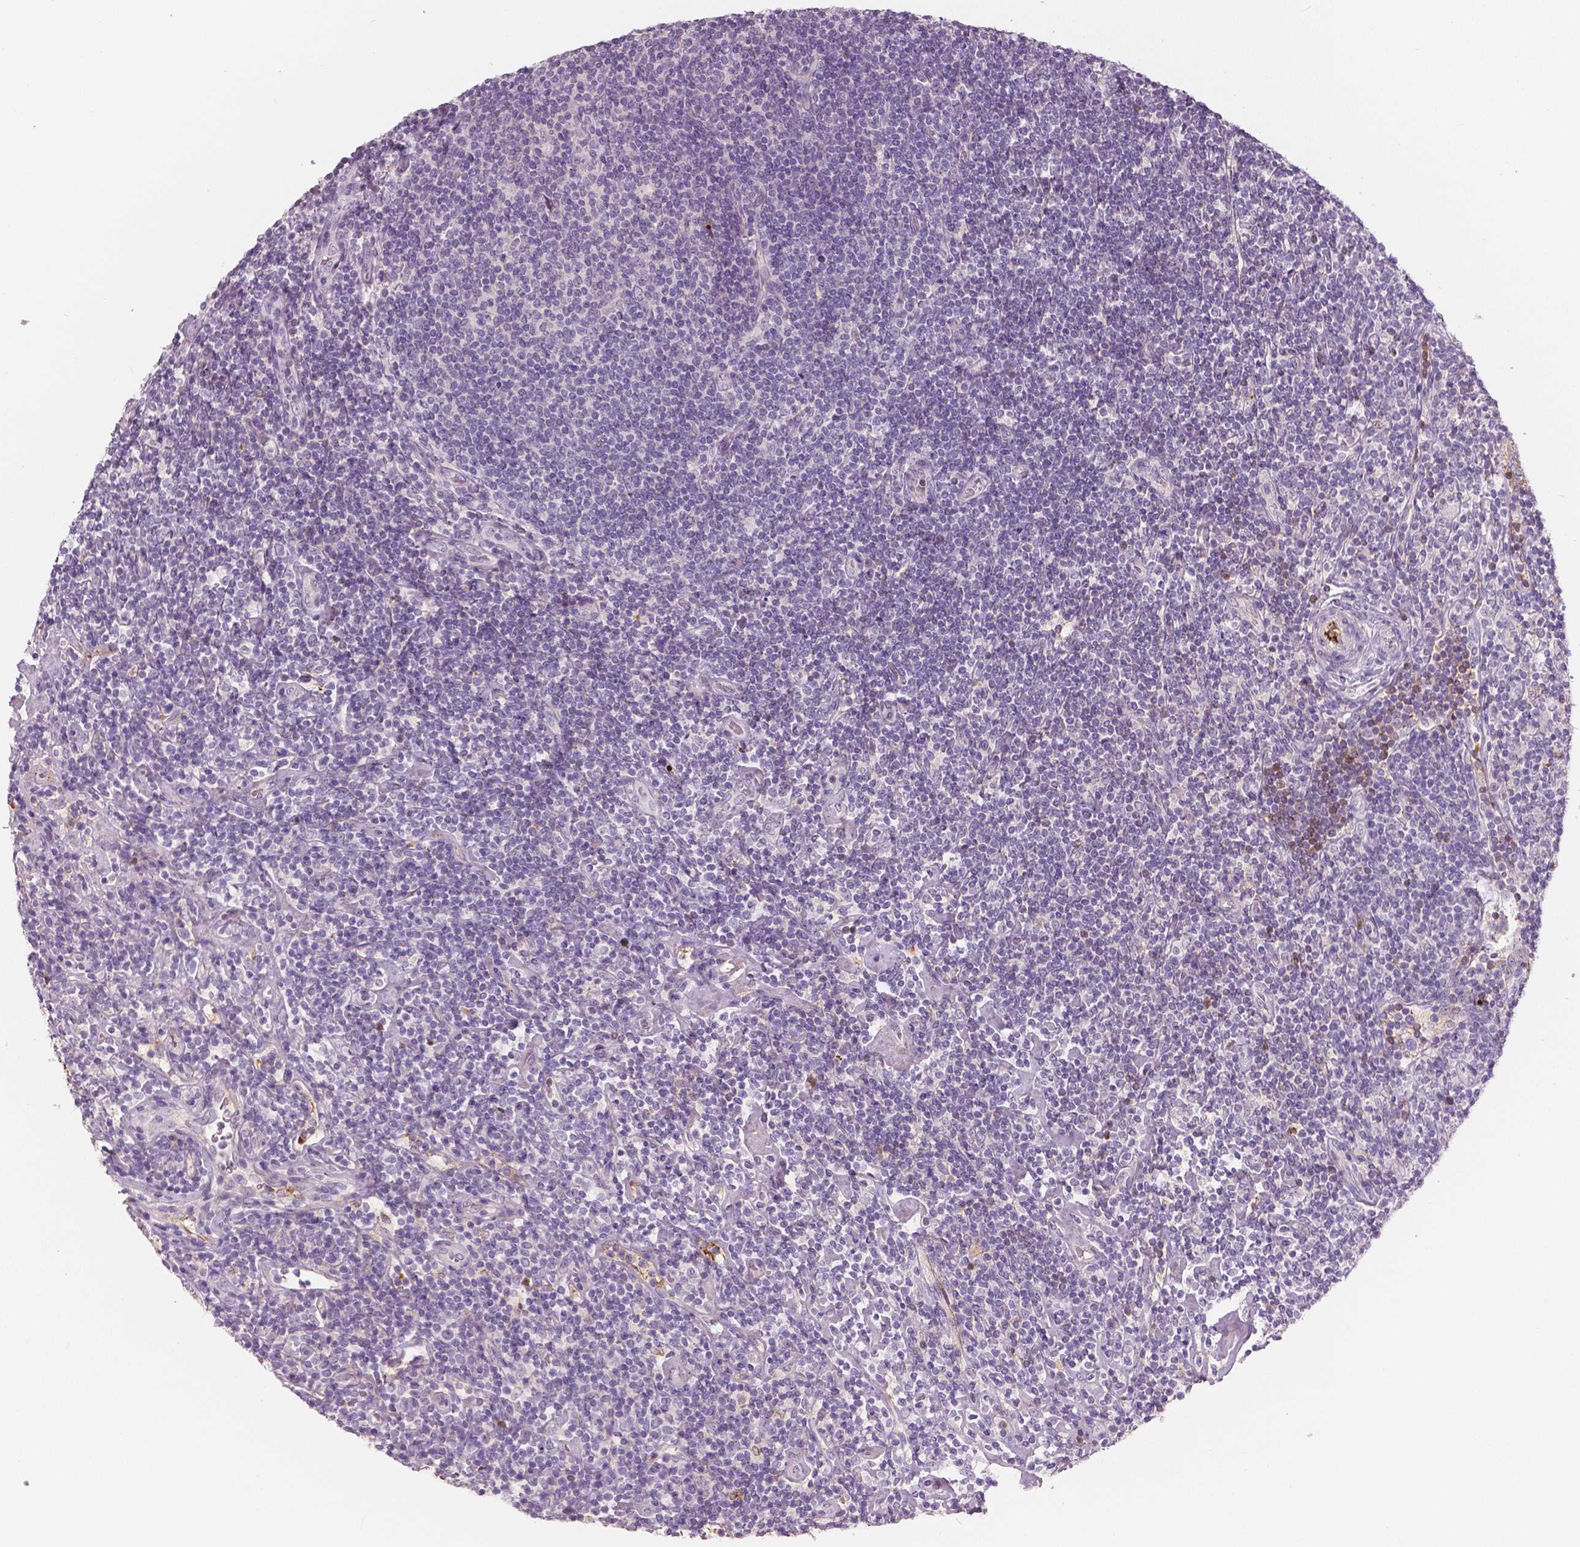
{"staining": {"intensity": "negative", "quantity": "none", "location": "none"}, "tissue": "lymphoma", "cell_type": "Tumor cells", "image_type": "cancer", "snomed": [{"axis": "morphology", "description": "Hodgkin's disease, NOS"}, {"axis": "topography", "description": "Lymph node"}], "caption": "The micrograph displays no staining of tumor cells in lymphoma.", "gene": "APOA4", "patient": {"sex": "male", "age": 40}}